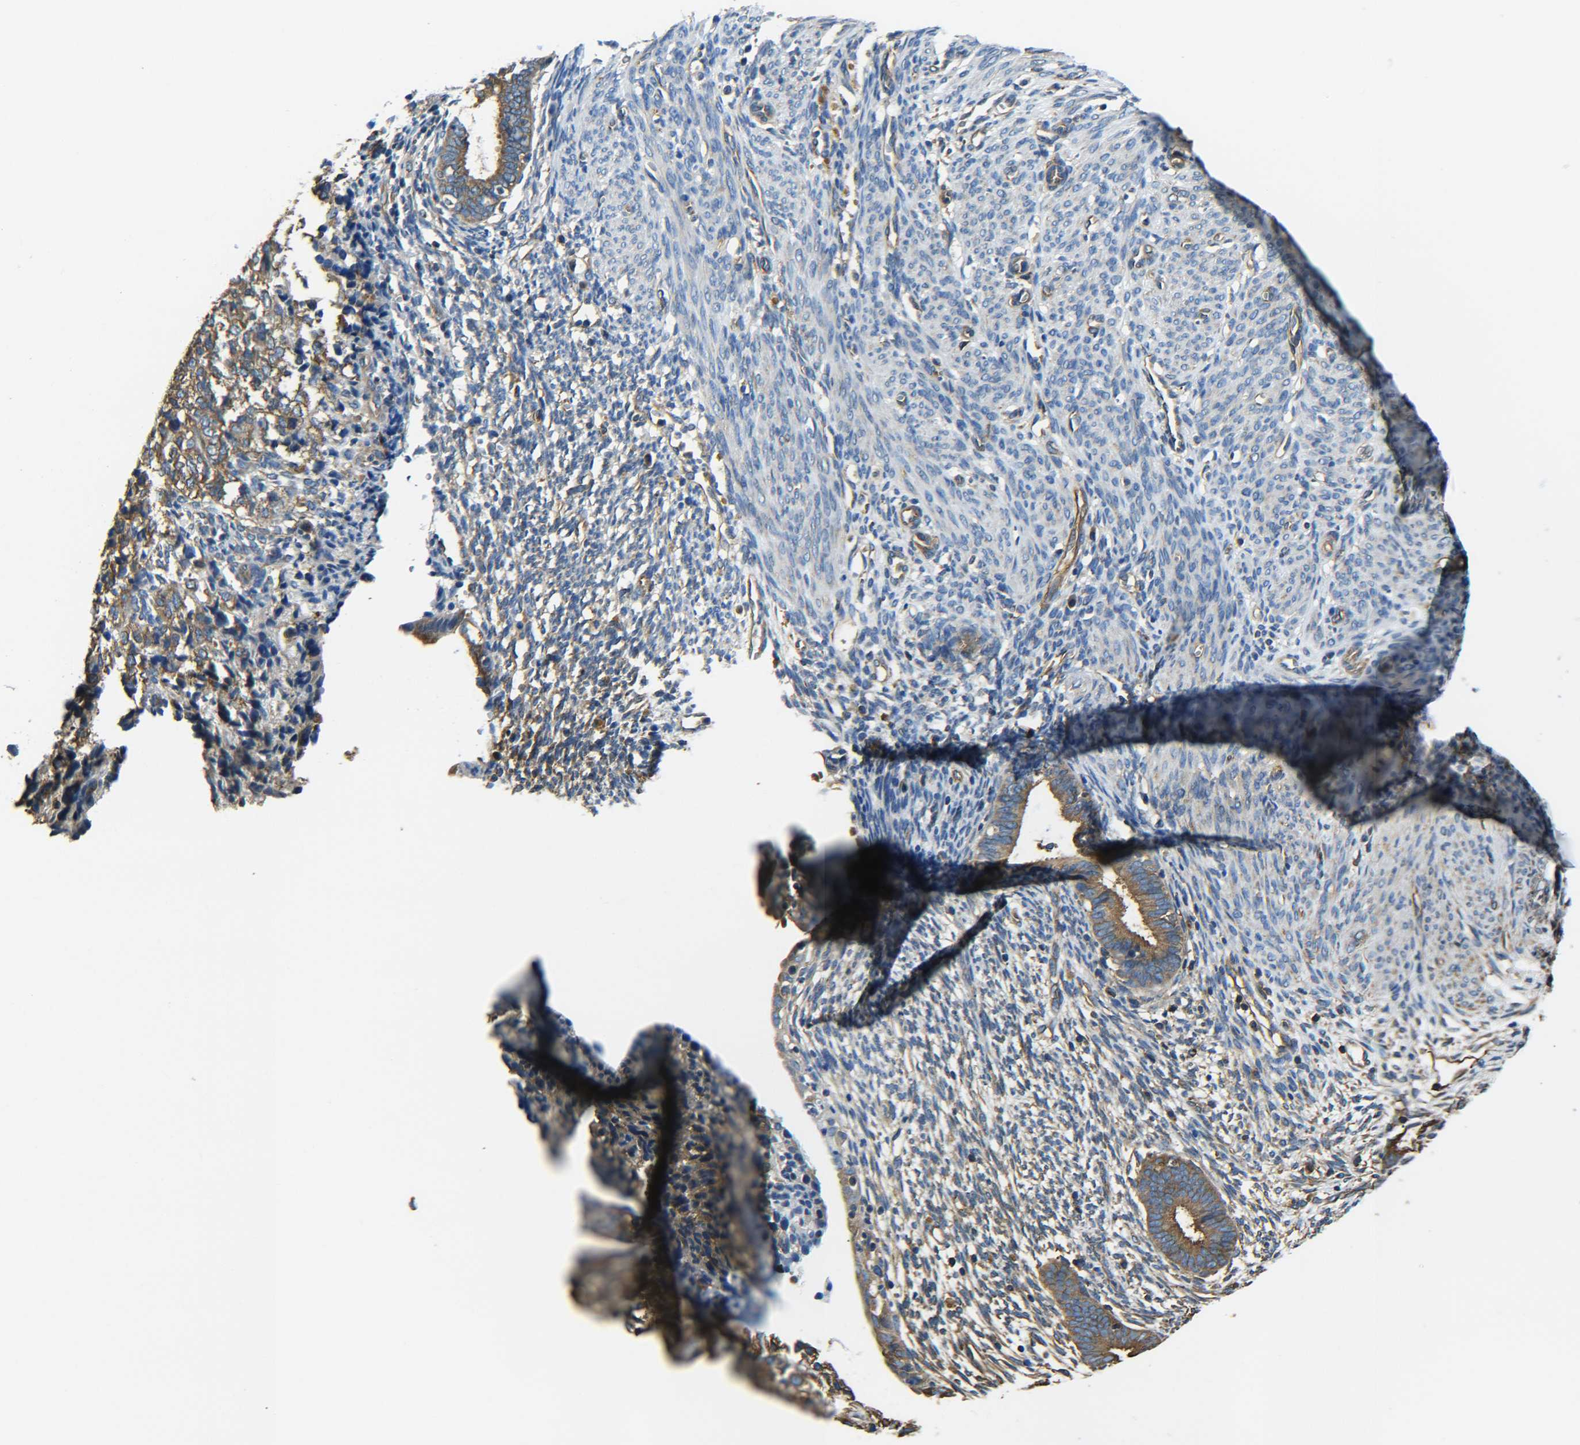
{"staining": {"intensity": "moderate", "quantity": "<25%", "location": "cytoplasmic/membranous"}, "tissue": "endometrium", "cell_type": "Cells in endometrial stroma", "image_type": "normal", "snomed": [{"axis": "morphology", "description": "Normal tissue, NOS"}, {"axis": "morphology", "description": "Adenocarcinoma, NOS"}, {"axis": "topography", "description": "Endometrium"}, {"axis": "topography", "description": "Ovary"}], "caption": "Immunohistochemistry (DAB (3,3'-diaminobenzidine)) staining of unremarkable endometrium displays moderate cytoplasmic/membranous protein staining in about <25% of cells in endometrial stroma.", "gene": "TUBB", "patient": {"sex": "female", "age": 68}}